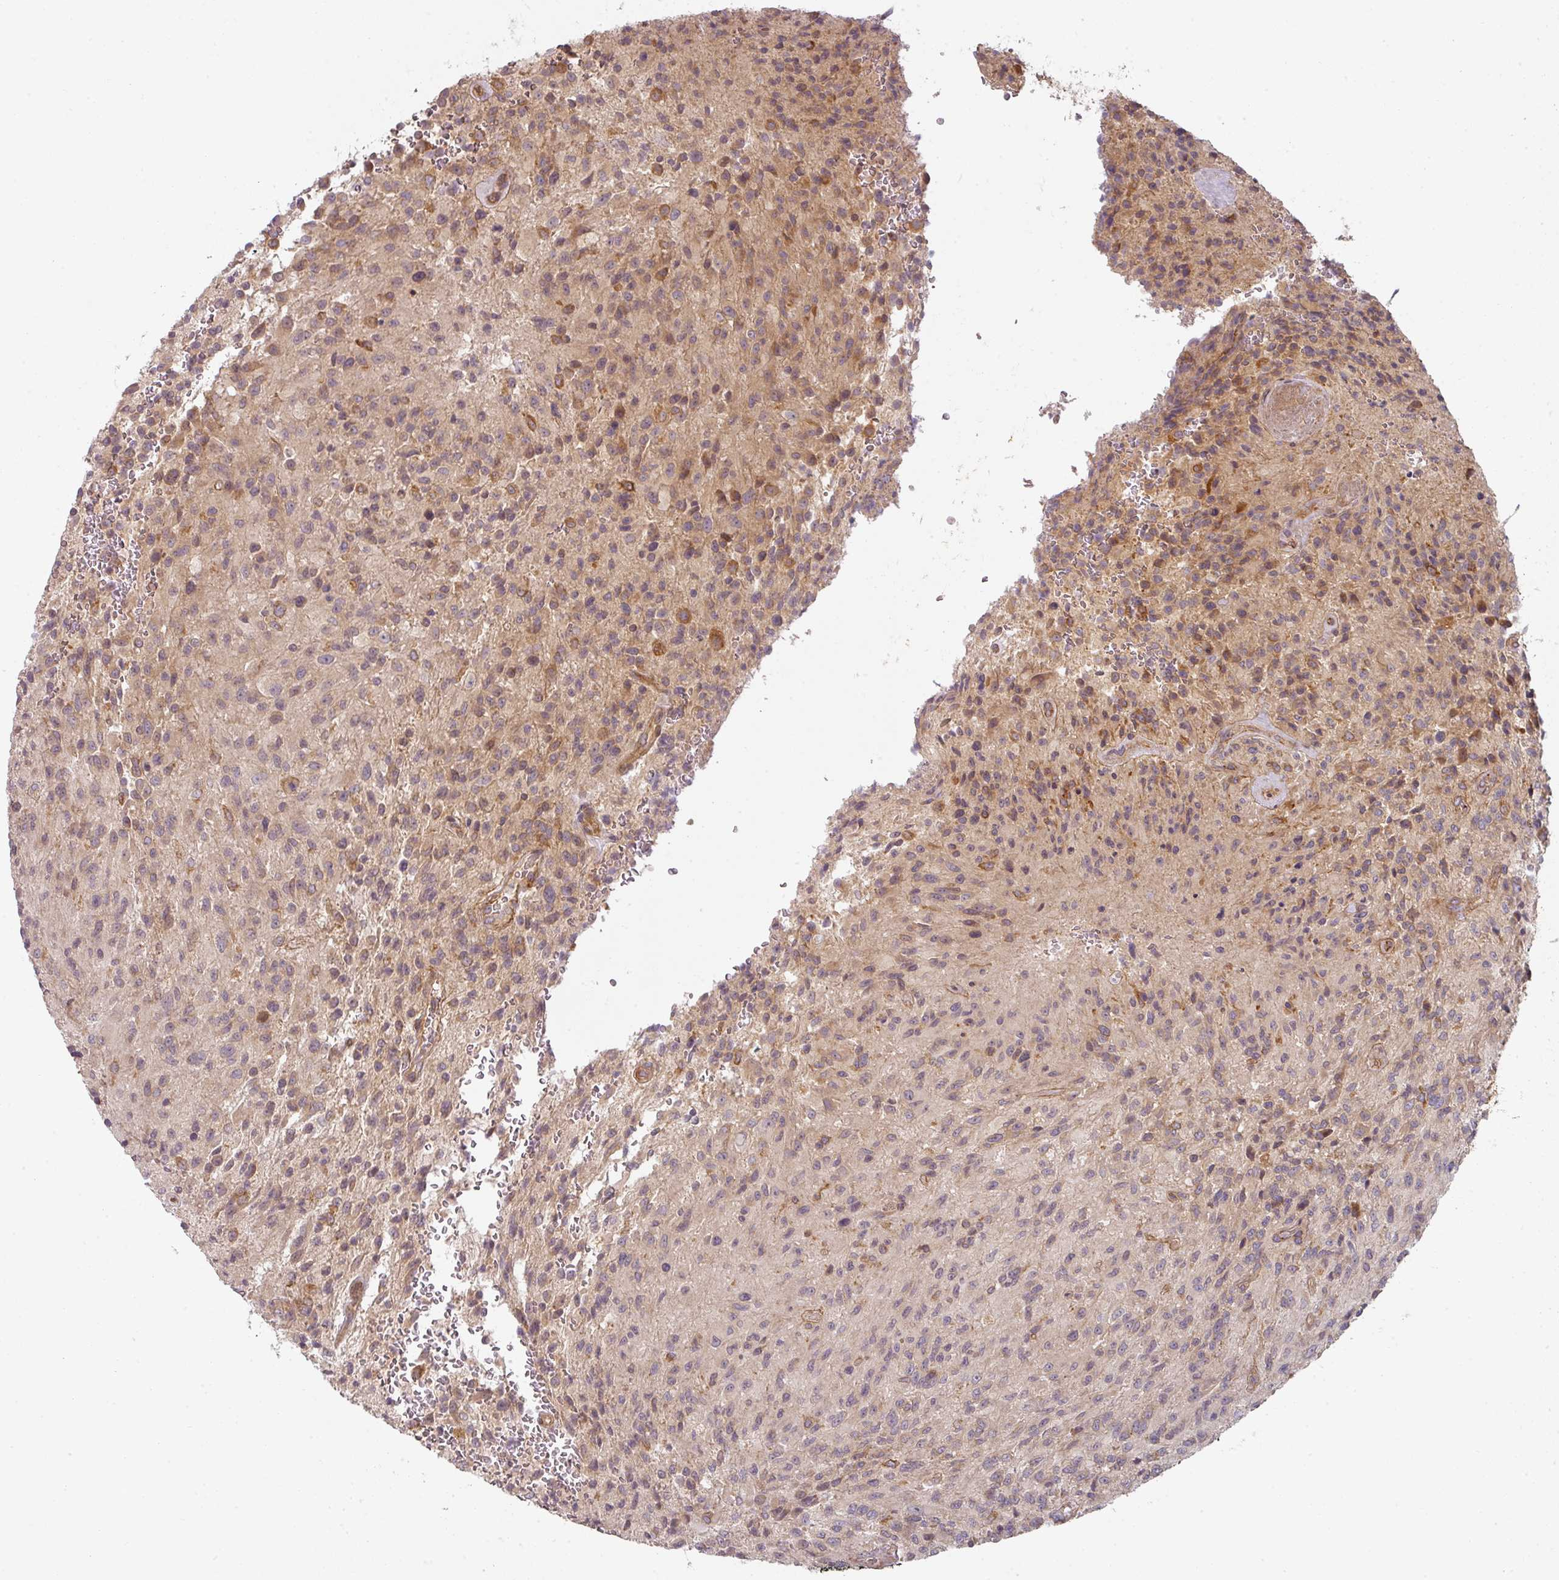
{"staining": {"intensity": "moderate", "quantity": ">75%", "location": "cytoplasmic/membranous"}, "tissue": "glioma", "cell_type": "Tumor cells", "image_type": "cancer", "snomed": [{"axis": "morphology", "description": "Normal tissue, NOS"}, {"axis": "morphology", "description": "Glioma, malignant, High grade"}, {"axis": "topography", "description": "Cerebral cortex"}], "caption": "About >75% of tumor cells in human glioma exhibit moderate cytoplasmic/membranous protein expression as visualized by brown immunohistochemical staining.", "gene": "CNOT1", "patient": {"sex": "male", "age": 56}}